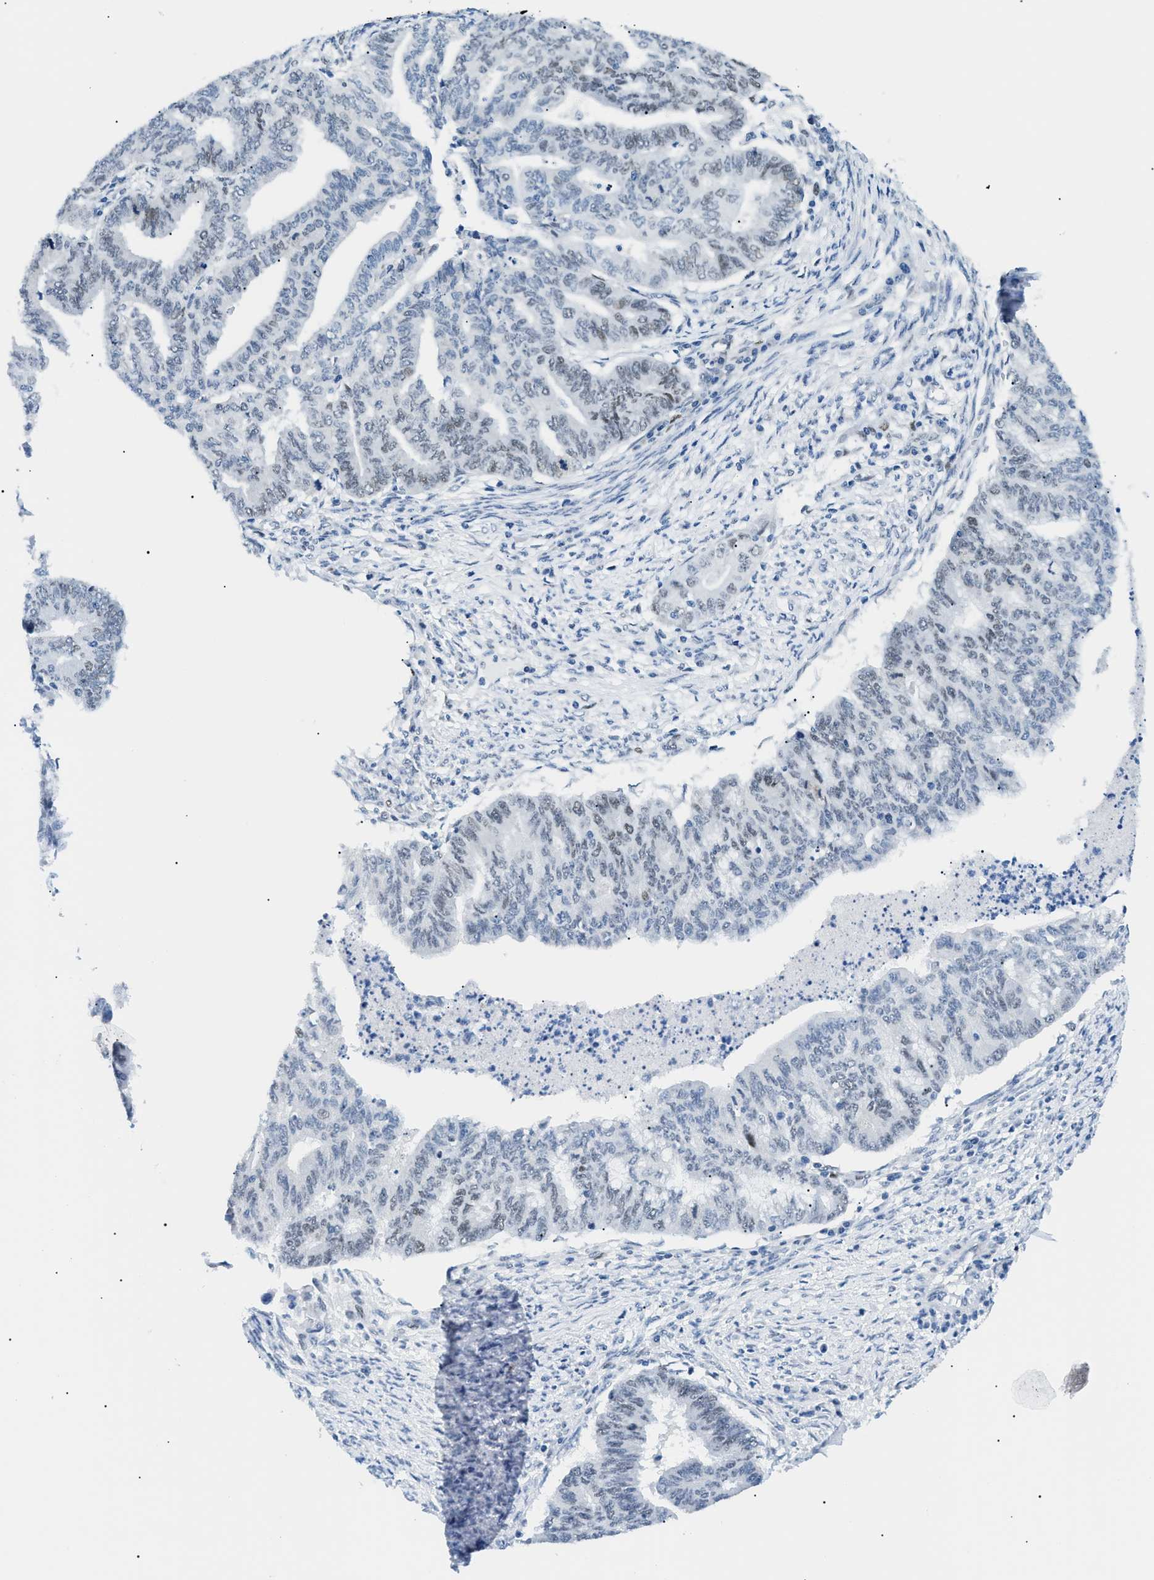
{"staining": {"intensity": "weak", "quantity": "25%-75%", "location": "nuclear"}, "tissue": "endometrial cancer", "cell_type": "Tumor cells", "image_type": "cancer", "snomed": [{"axis": "morphology", "description": "Adenocarcinoma, NOS"}, {"axis": "topography", "description": "Endometrium"}], "caption": "Tumor cells reveal low levels of weak nuclear staining in approximately 25%-75% of cells in endometrial cancer (adenocarcinoma).", "gene": "SMARCC1", "patient": {"sex": "female", "age": 79}}